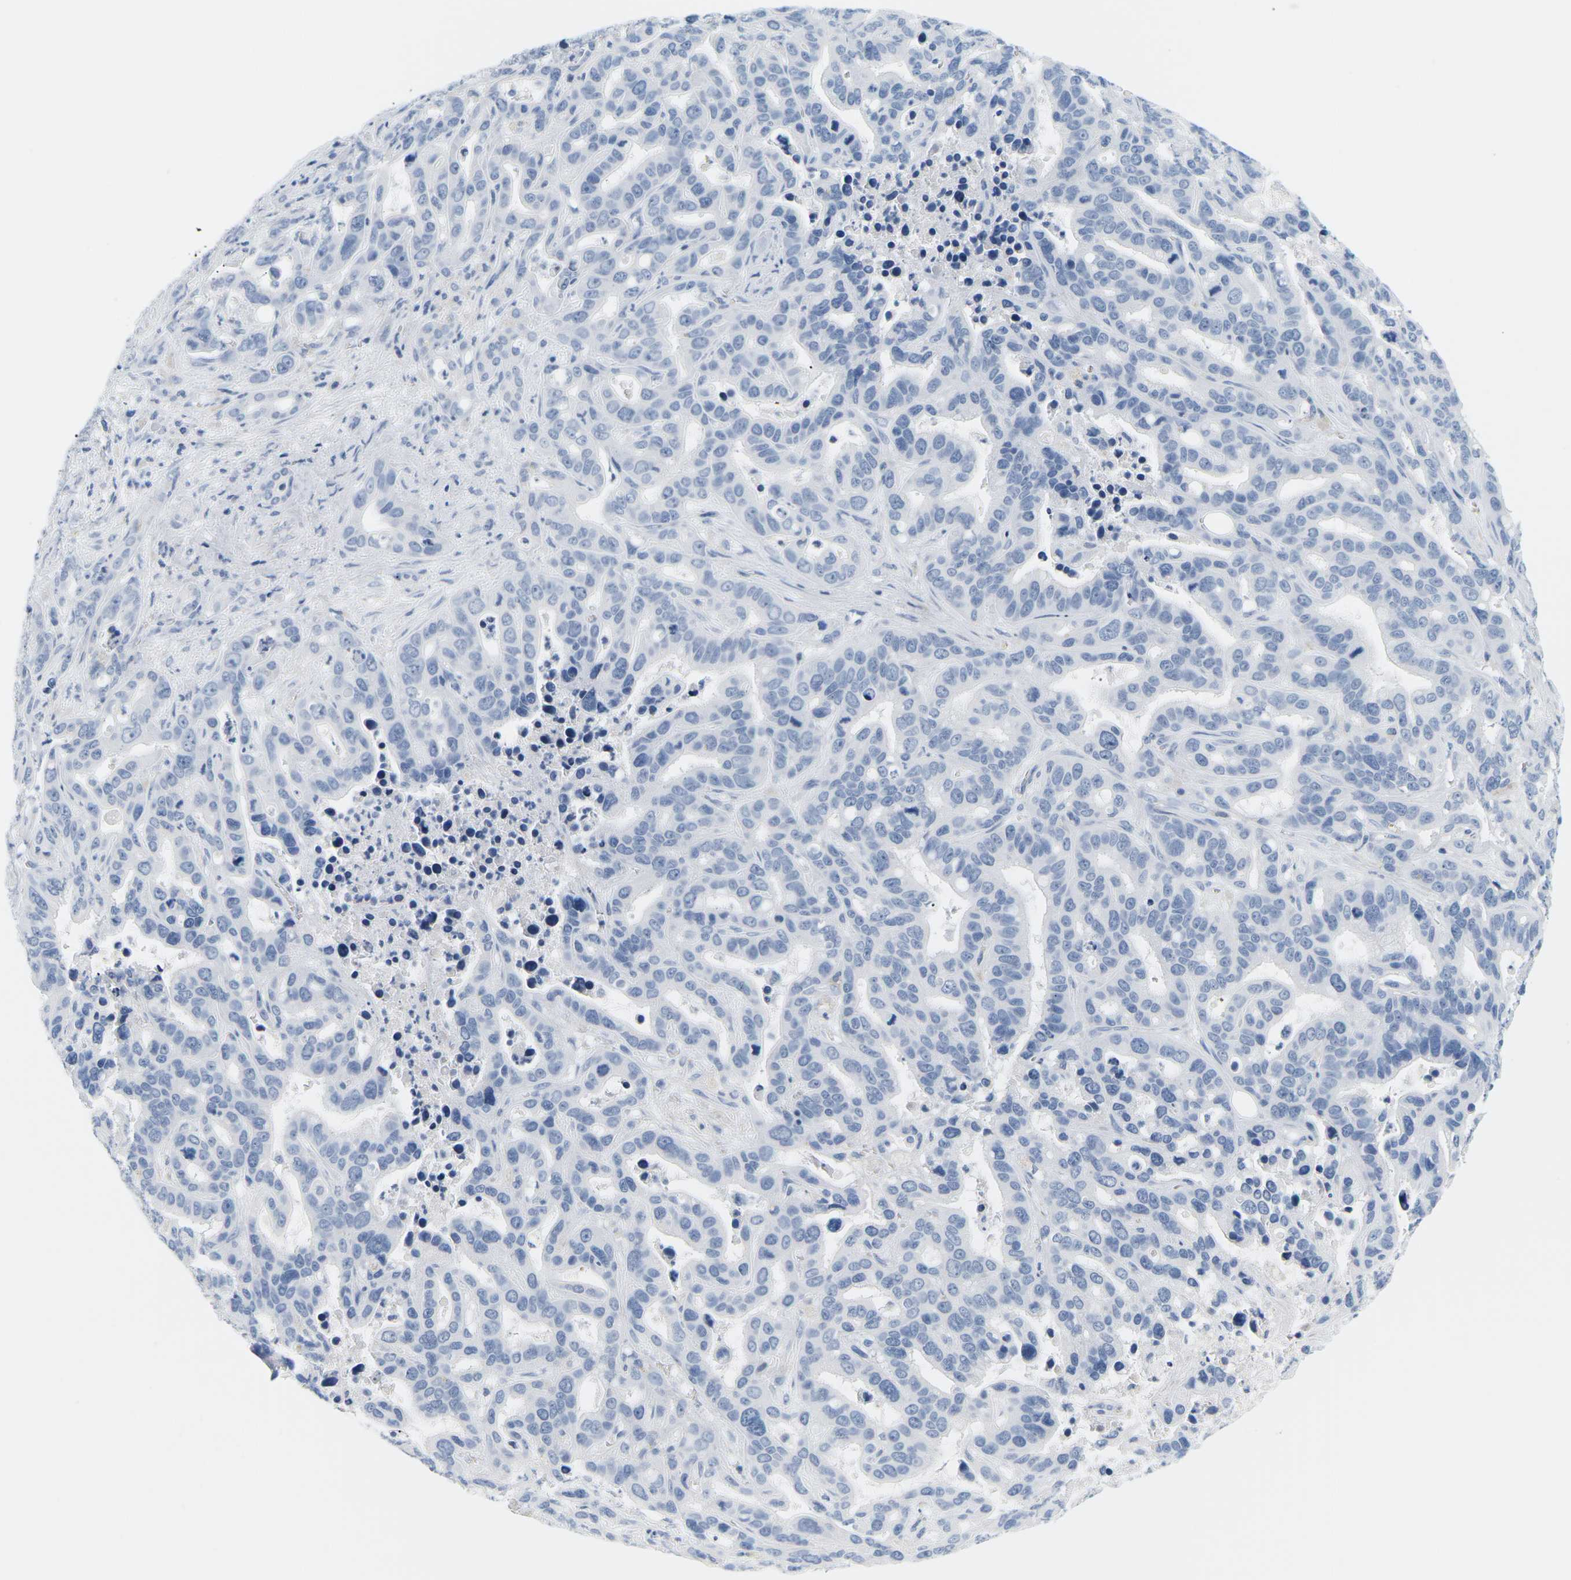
{"staining": {"intensity": "negative", "quantity": "none", "location": "none"}, "tissue": "liver cancer", "cell_type": "Tumor cells", "image_type": "cancer", "snomed": [{"axis": "morphology", "description": "Cholangiocarcinoma"}, {"axis": "topography", "description": "Liver"}], "caption": "IHC of human liver cancer reveals no positivity in tumor cells.", "gene": "APOB", "patient": {"sex": "female", "age": 65}}